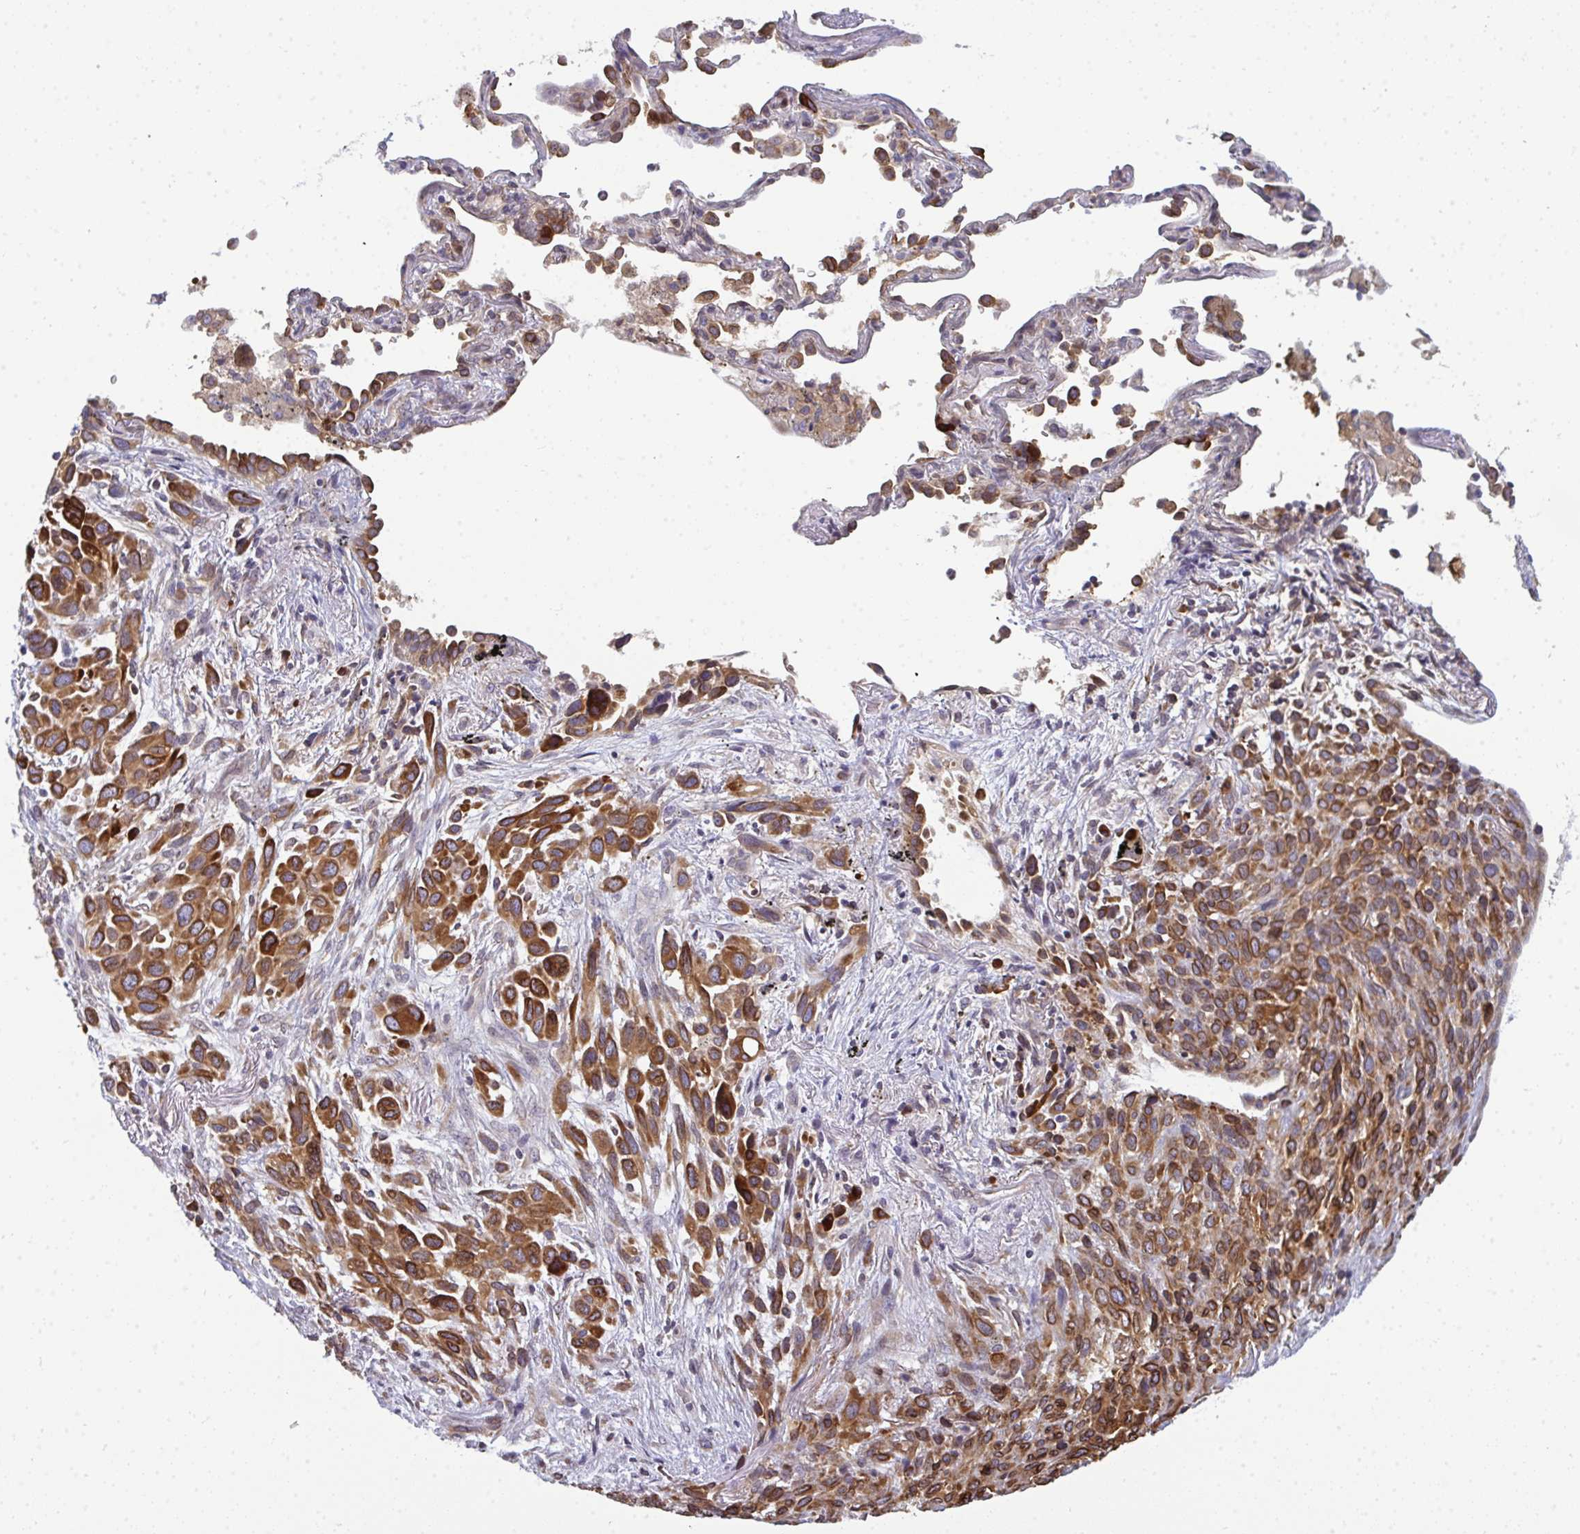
{"staining": {"intensity": "moderate", "quantity": ">75%", "location": "cytoplasmic/membranous"}, "tissue": "melanoma", "cell_type": "Tumor cells", "image_type": "cancer", "snomed": [{"axis": "morphology", "description": "Malignant melanoma, Metastatic site"}, {"axis": "topography", "description": "Lung"}], "caption": "Melanoma tissue demonstrates moderate cytoplasmic/membranous expression in about >75% of tumor cells, visualized by immunohistochemistry. The staining was performed using DAB to visualize the protein expression in brown, while the nuclei were stained in blue with hematoxylin (Magnification: 20x).", "gene": "LYSMD4", "patient": {"sex": "male", "age": 48}}